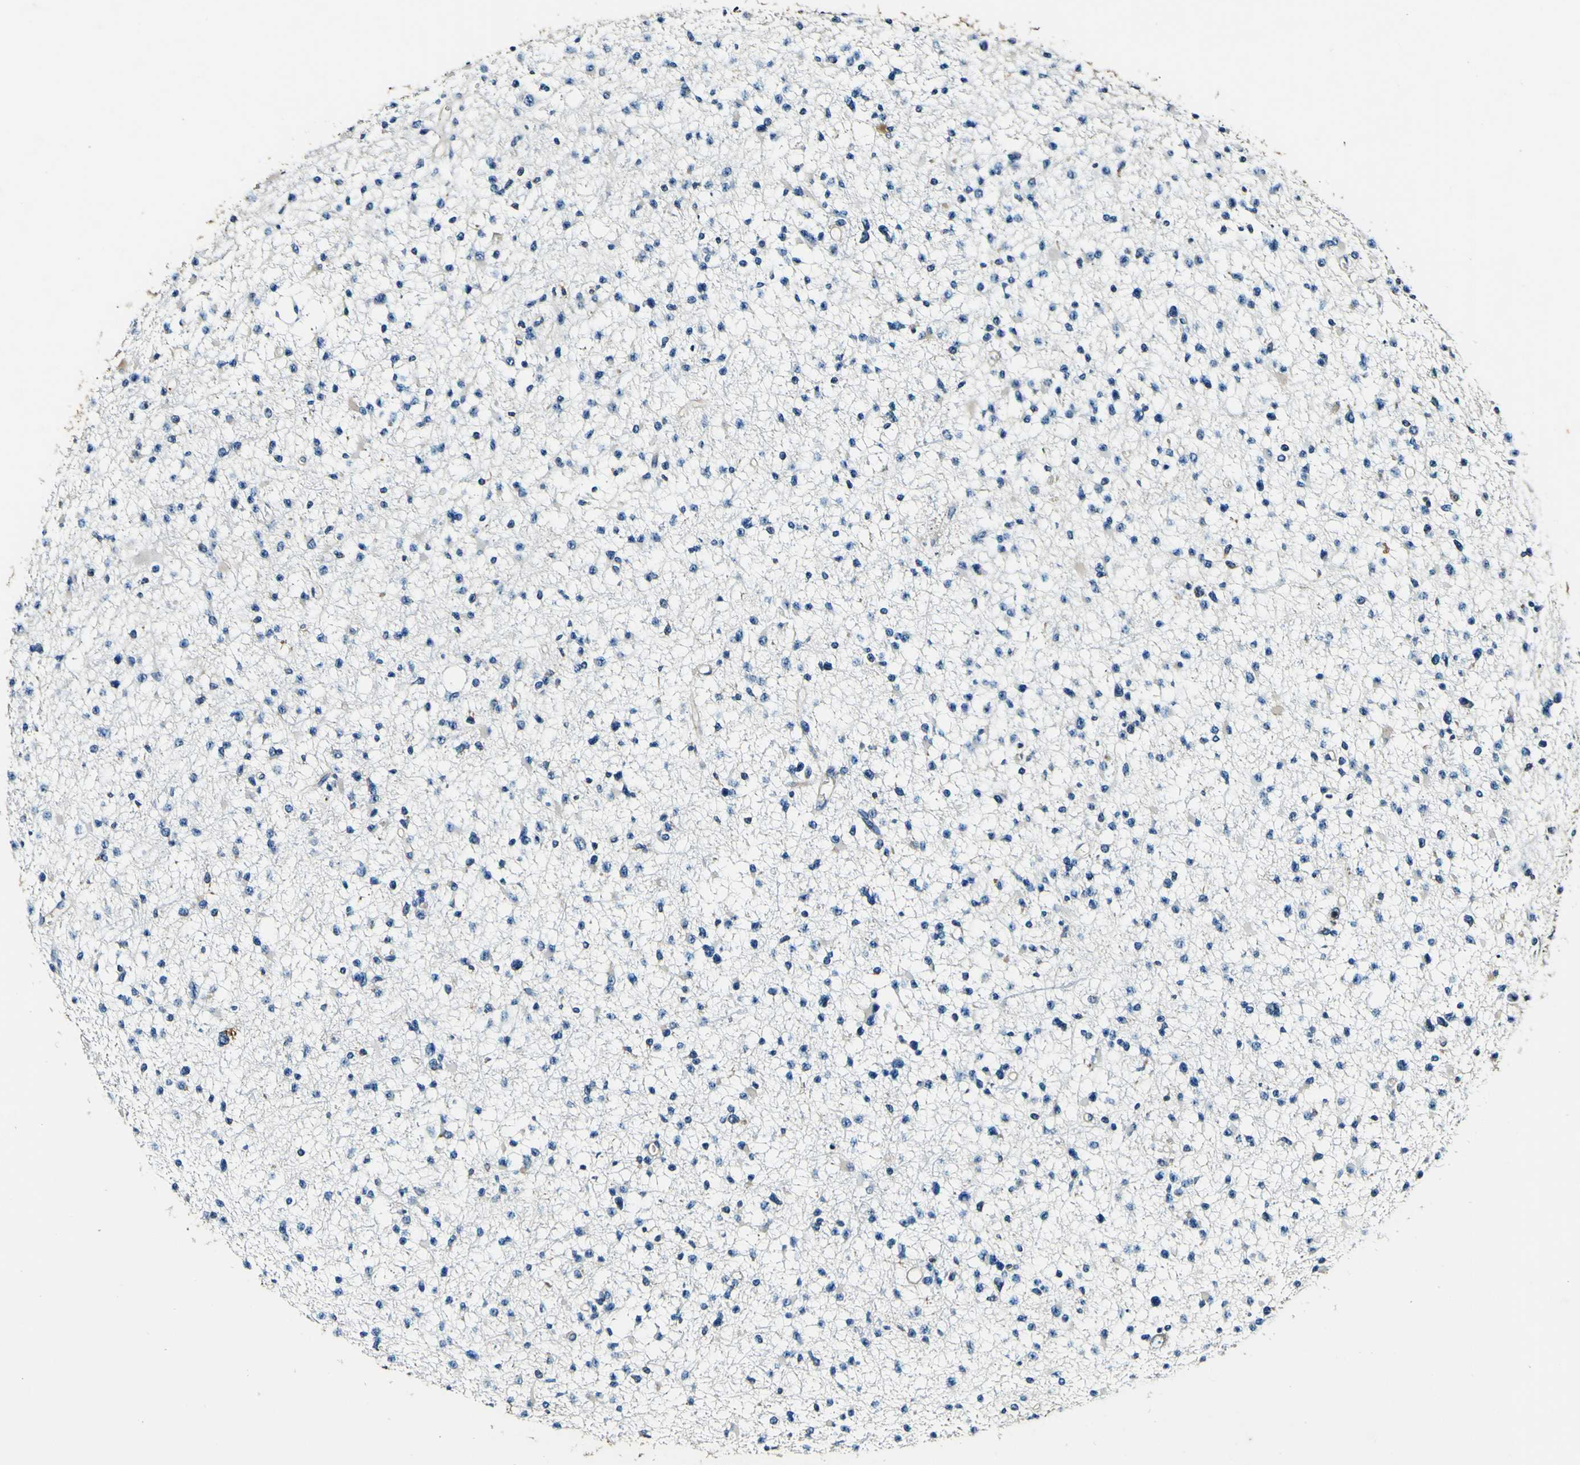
{"staining": {"intensity": "negative", "quantity": "none", "location": "none"}, "tissue": "glioma", "cell_type": "Tumor cells", "image_type": "cancer", "snomed": [{"axis": "morphology", "description": "Glioma, malignant, Low grade"}, {"axis": "topography", "description": "Brain"}], "caption": "The image shows no staining of tumor cells in malignant low-grade glioma.", "gene": "RHOT2", "patient": {"sex": "female", "age": 22}}